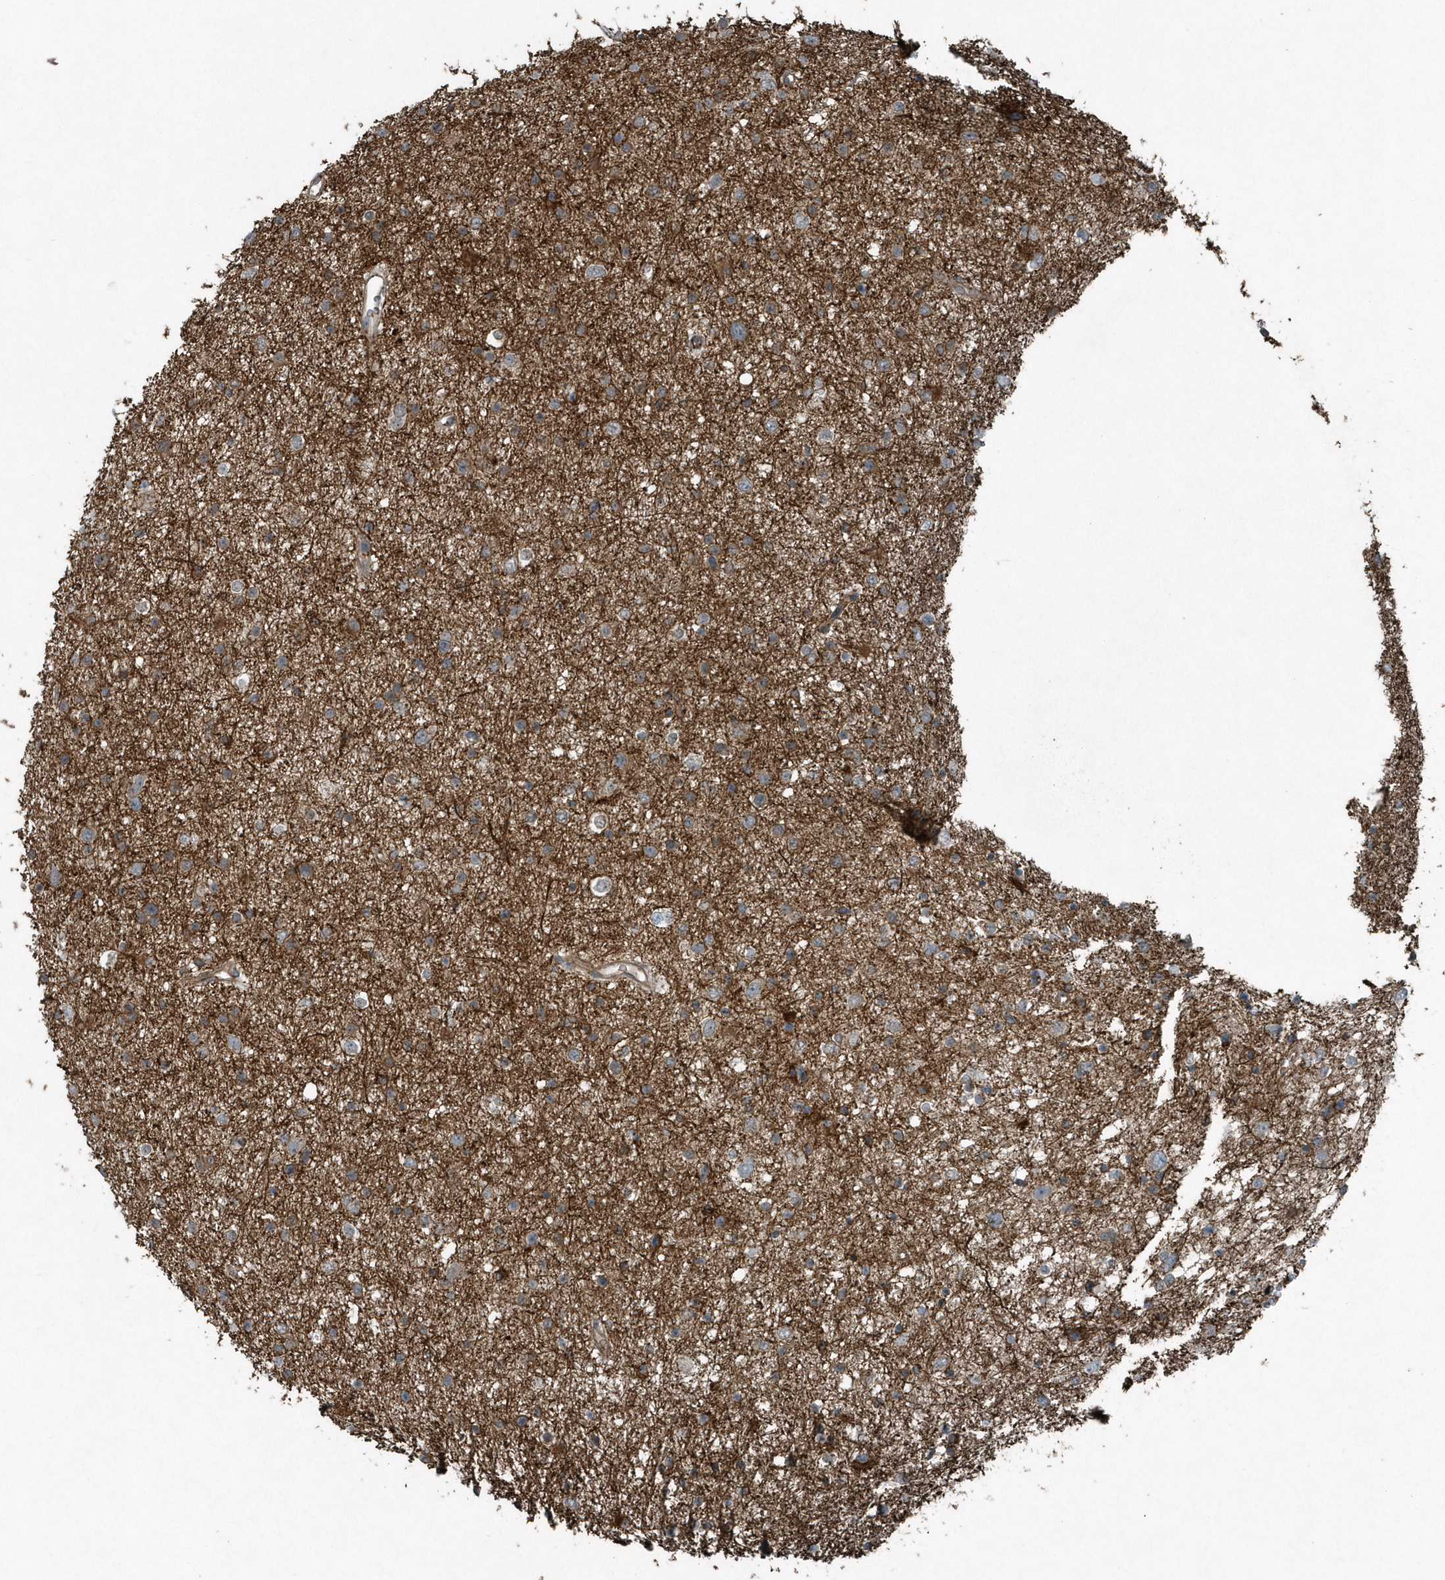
{"staining": {"intensity": "moderate", "quantity": "<25%", "location": "cytoplasmic/membranous"}, "tissue": "glioma", "cell_type": "Tumor cells", "image_type": "cancer", "snomed": [{"axis": "morphology", "description": "Glioma, malignant, Low grade"}, {"axis": "topography", "description": "Brain"}], "caption": "A brown stain labels moderate cytoplasmic/membranous positivity of a protein in human glioma tumor cells. Using DAB (3,3'-diaminobenzidine) (brown) and hematoxylin (blue) stains, captured at high magnification using brightfield microscopy.", "gene": "GCC2", "patient": {"sex": "female", "age": 37}}